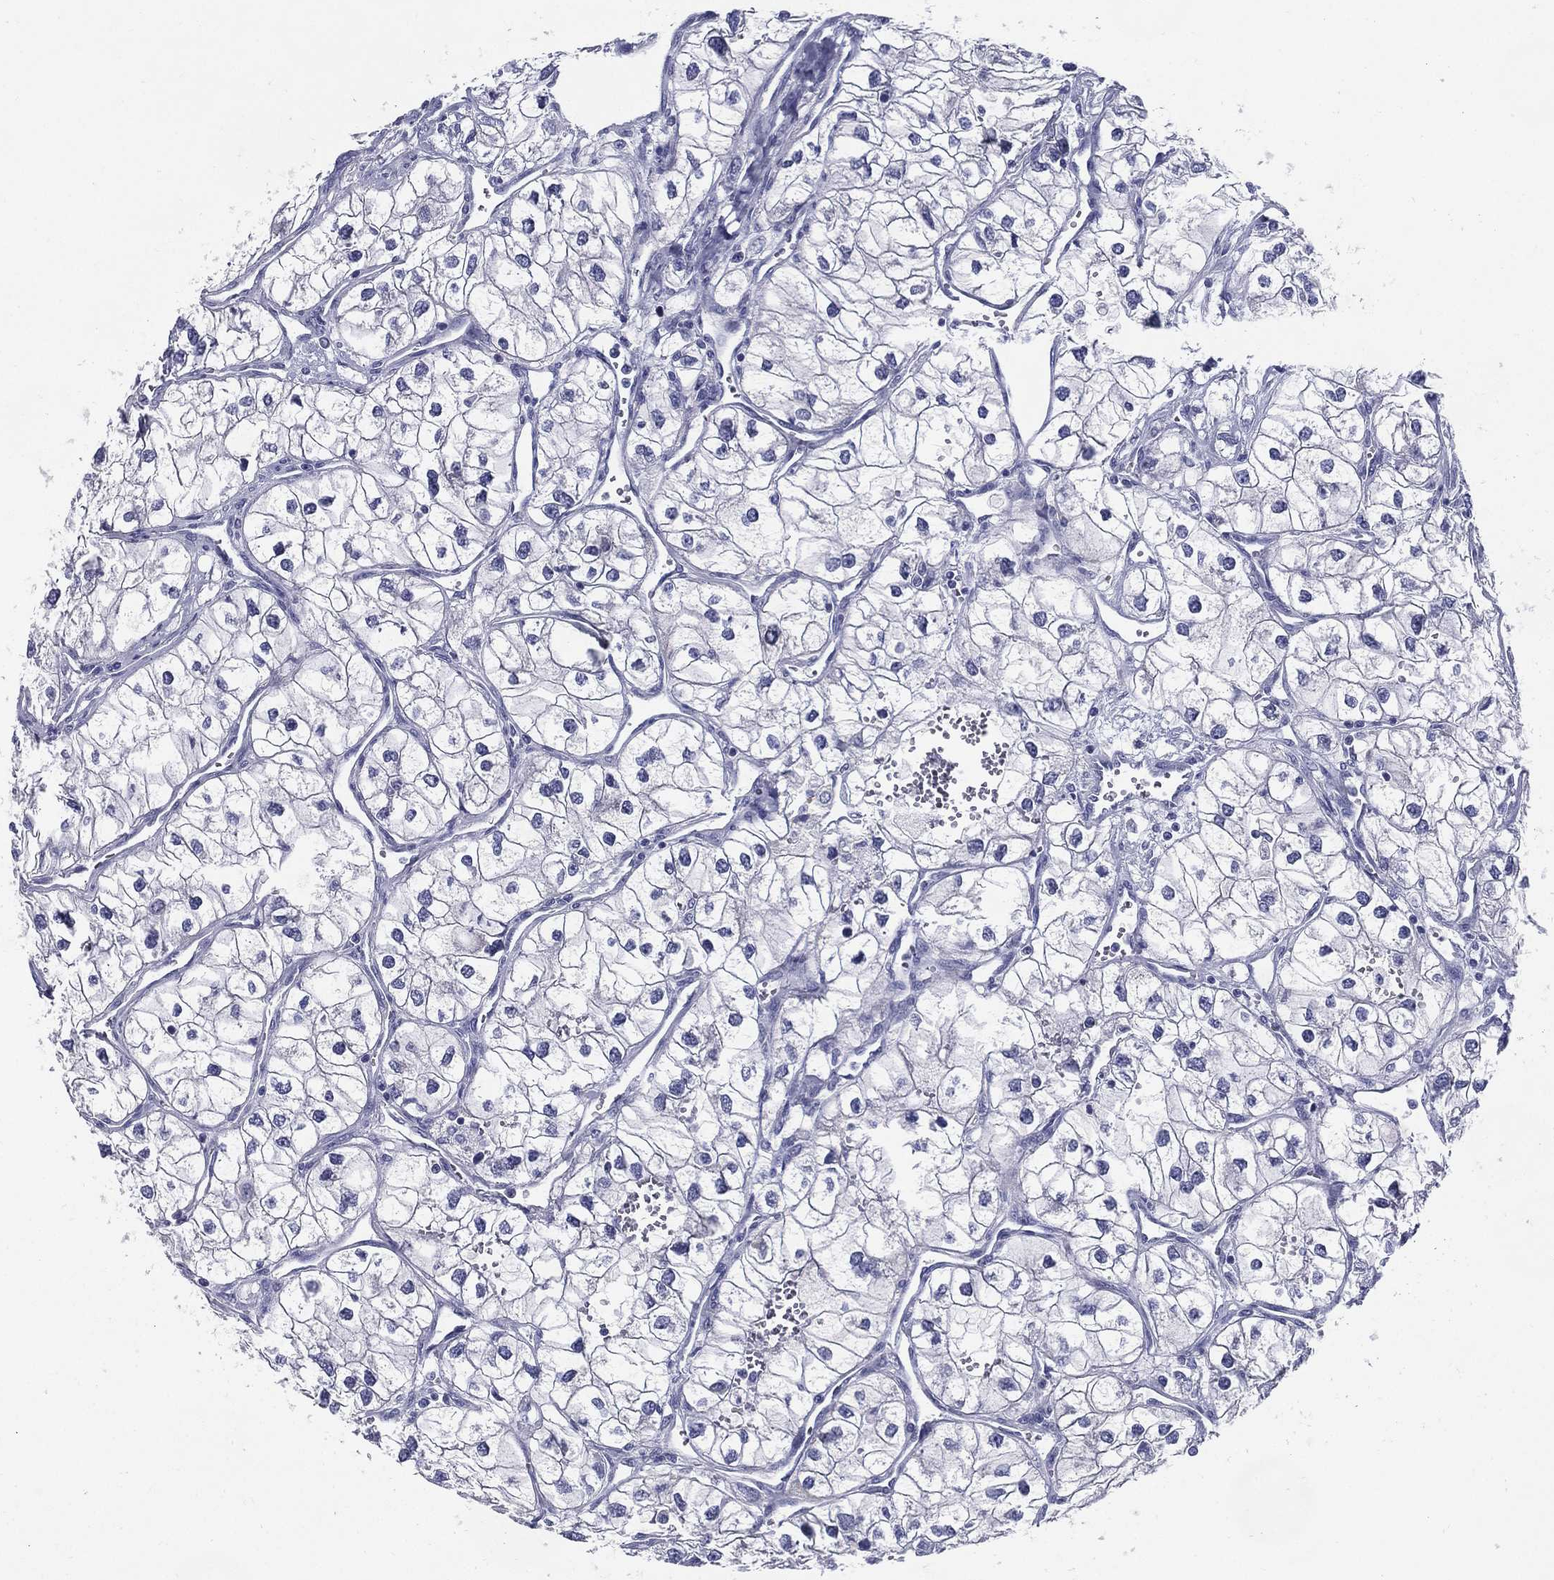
{"staining": {"intensity": "negative", "quantity": "none", "location": "none"}, "tissue": "renal cancer", "cell_type": "Tumor cells", "image_type": "cancer", "snomed": [{"axis": "morphology", "description": "Adenocarcinoma, NOS"}, {"axis": "topography", "description": "Kidney"}], "caption": "Human adenocarcinoma (renal) stained for a protein using IHC reveals no expression in tumor cells.", "gene": "KIF2C", "patient": {"sex": "male", "age": 59}}